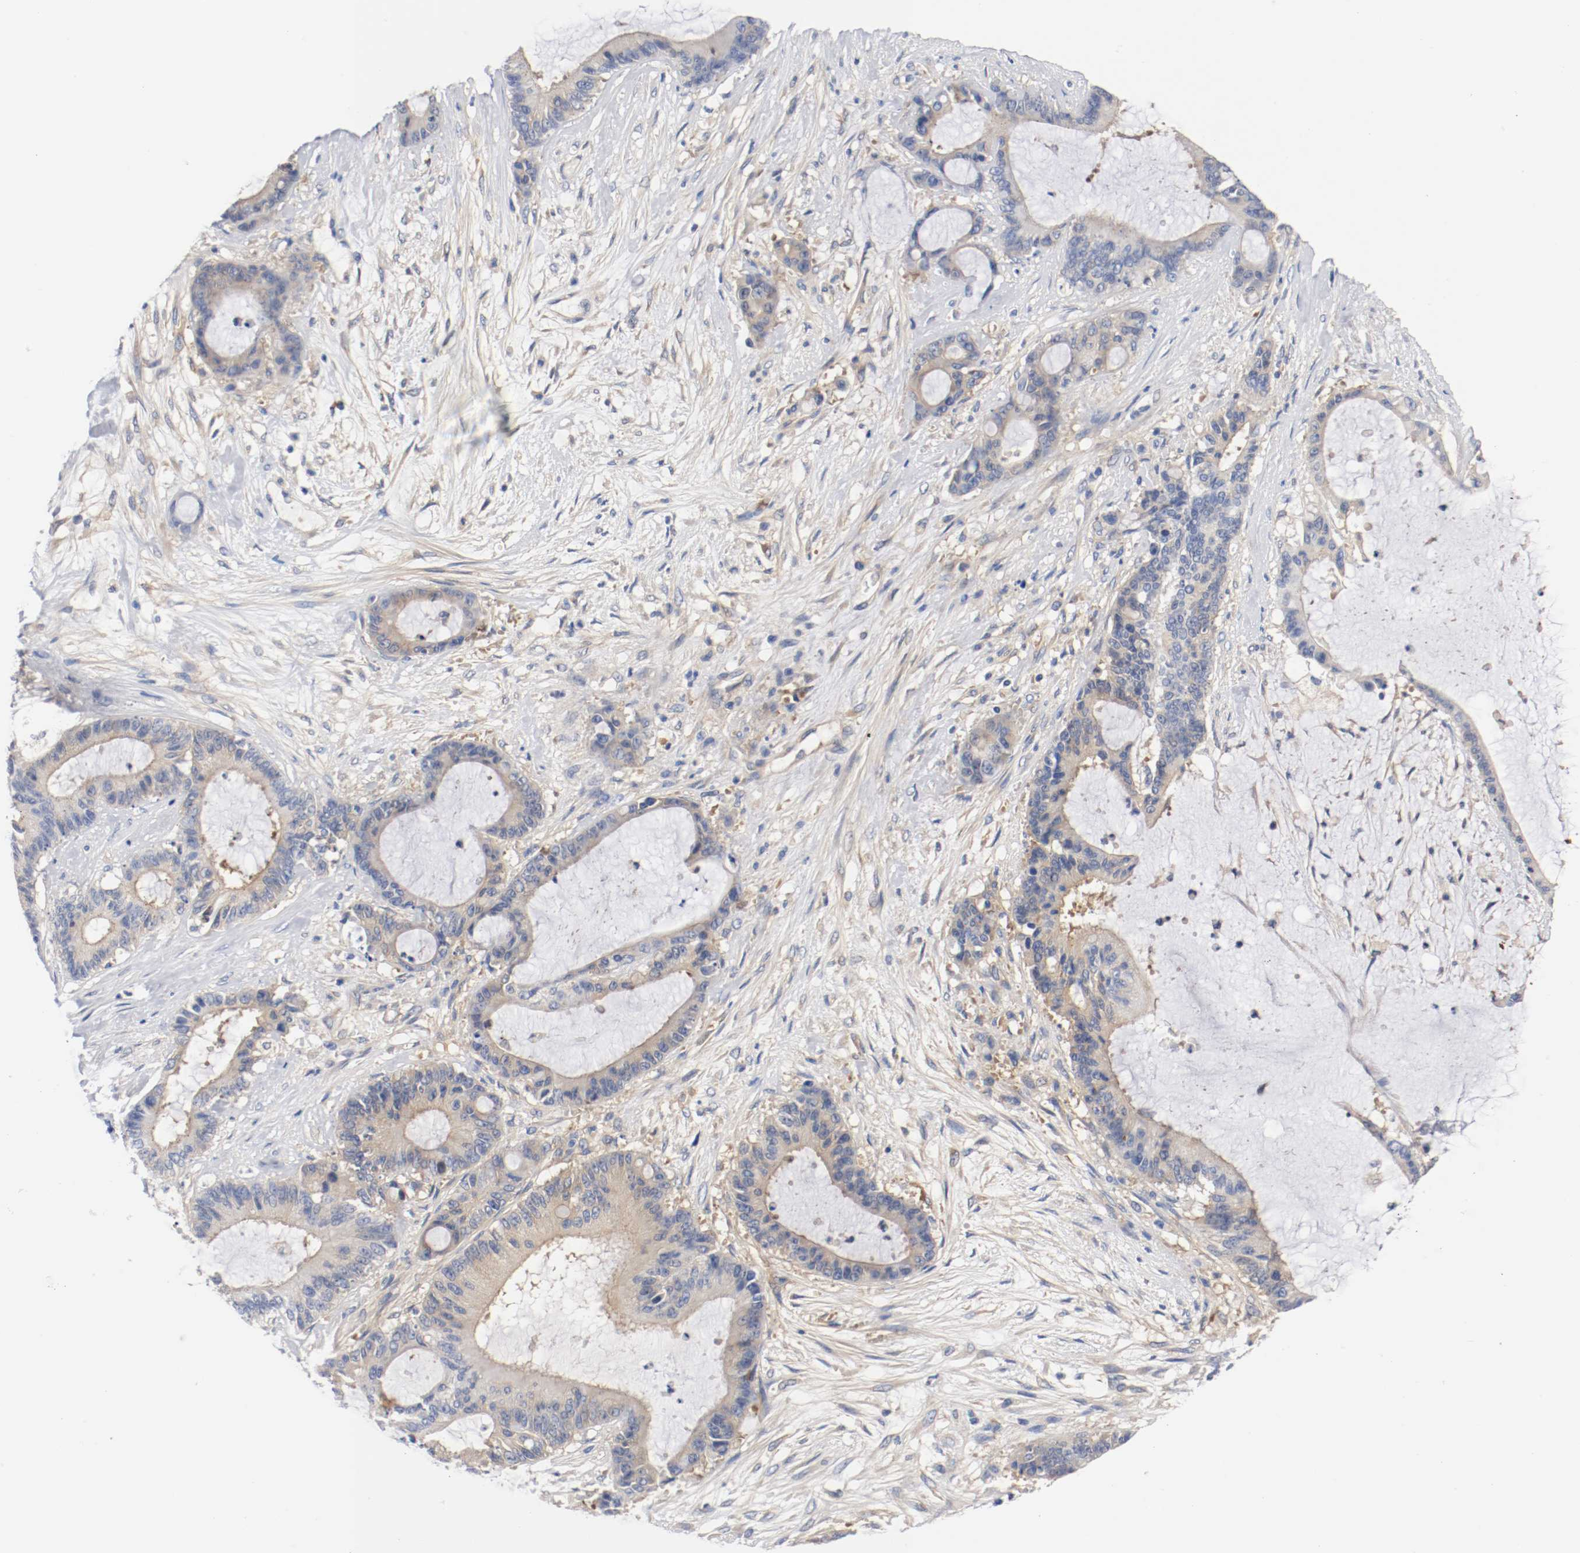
{"staining": {"intensity": "moderate", "quantity": "25%-75%", "location": "cytoplasmic/membranous"}, "tissue": "liver cancer", "cell_type": "Tumor cells", "image_type": "cancer", "snomed": [{"axis": "morphology", "description": "Cholangiocarcinoma"}, {"axis": "topography", "description": "Liver"}], "caption": "Immunohistochemistry micrograph of neoplastic tissue: liver cancer (cholangiocarcinoma) stained using immunohistochemistry (IHC) reveals medium levels of moderate protein expression localized specifically in the cytoplasmic/membranous of tumor cells, appearing as a cytoplasmic/membranous brown color.", "gene": "HGS", "patient": {"sex": "female", "age": 73}}